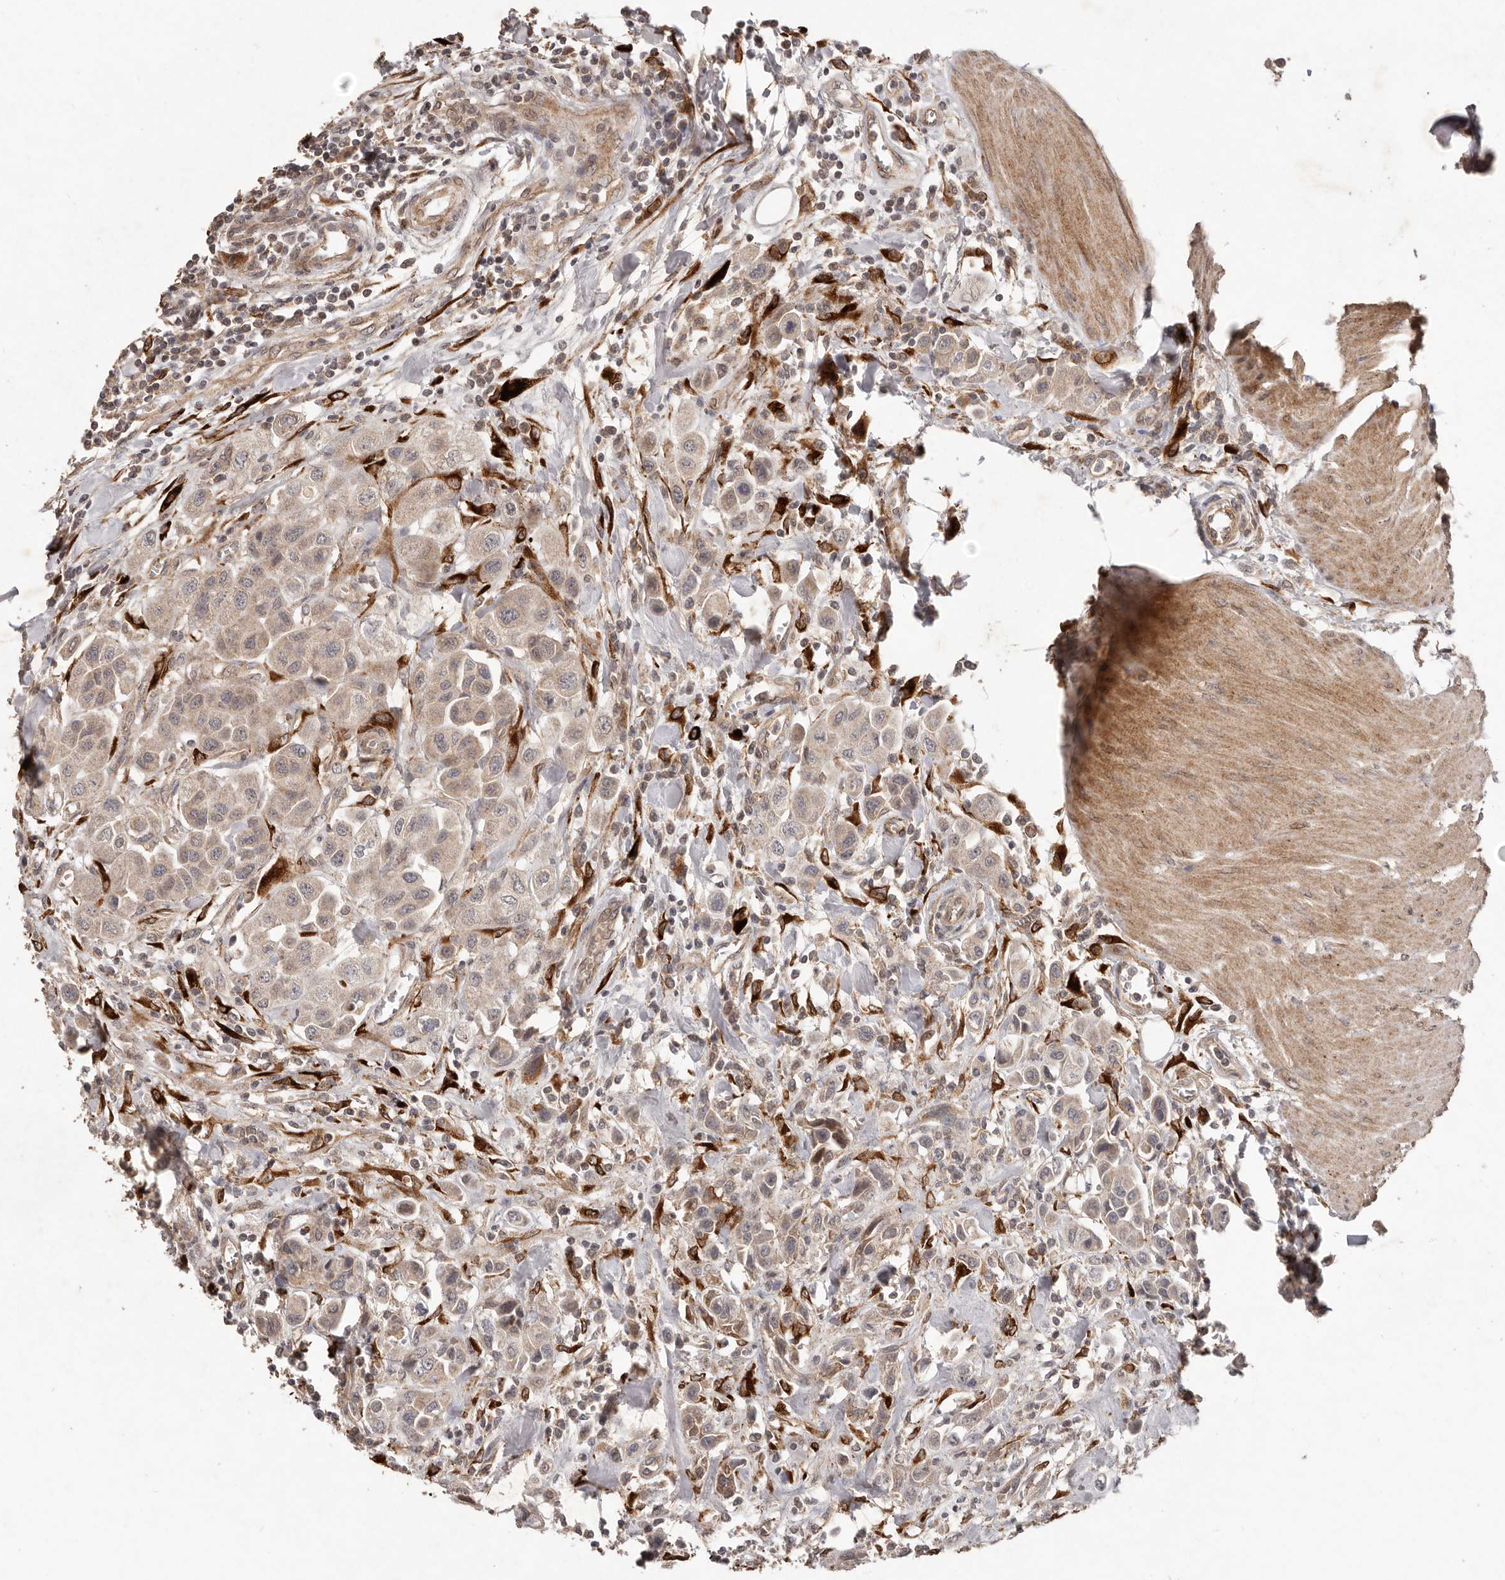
{"staining": {"intensity": "weak", "quantity": ">75%", "location": "cytoplasmic/membranous"}, "tissue": "urothelial cancer", "cell_type": "Tumor cells", "image_type": "cancer", "snomed": [{"axis": "morphology", "description": "Urothelial carcinoma, High grade"}, {"axis": "topography", "description": "Urinary bladder"}], "caption": "Immunohistochemistry staining of urothelial cancer, which shows low levels of weak cytoplasmic/membranous staining in approximately >75% of tumor cells indicating weak cytoplasmic/membranous protein positivity. The staining was performed using DAB (brown) for protein detection and nuclei were counterstained in hematoxylin (blue).", "gene": "PLOD2", "patient": {"sex": "male", "age": 50}}